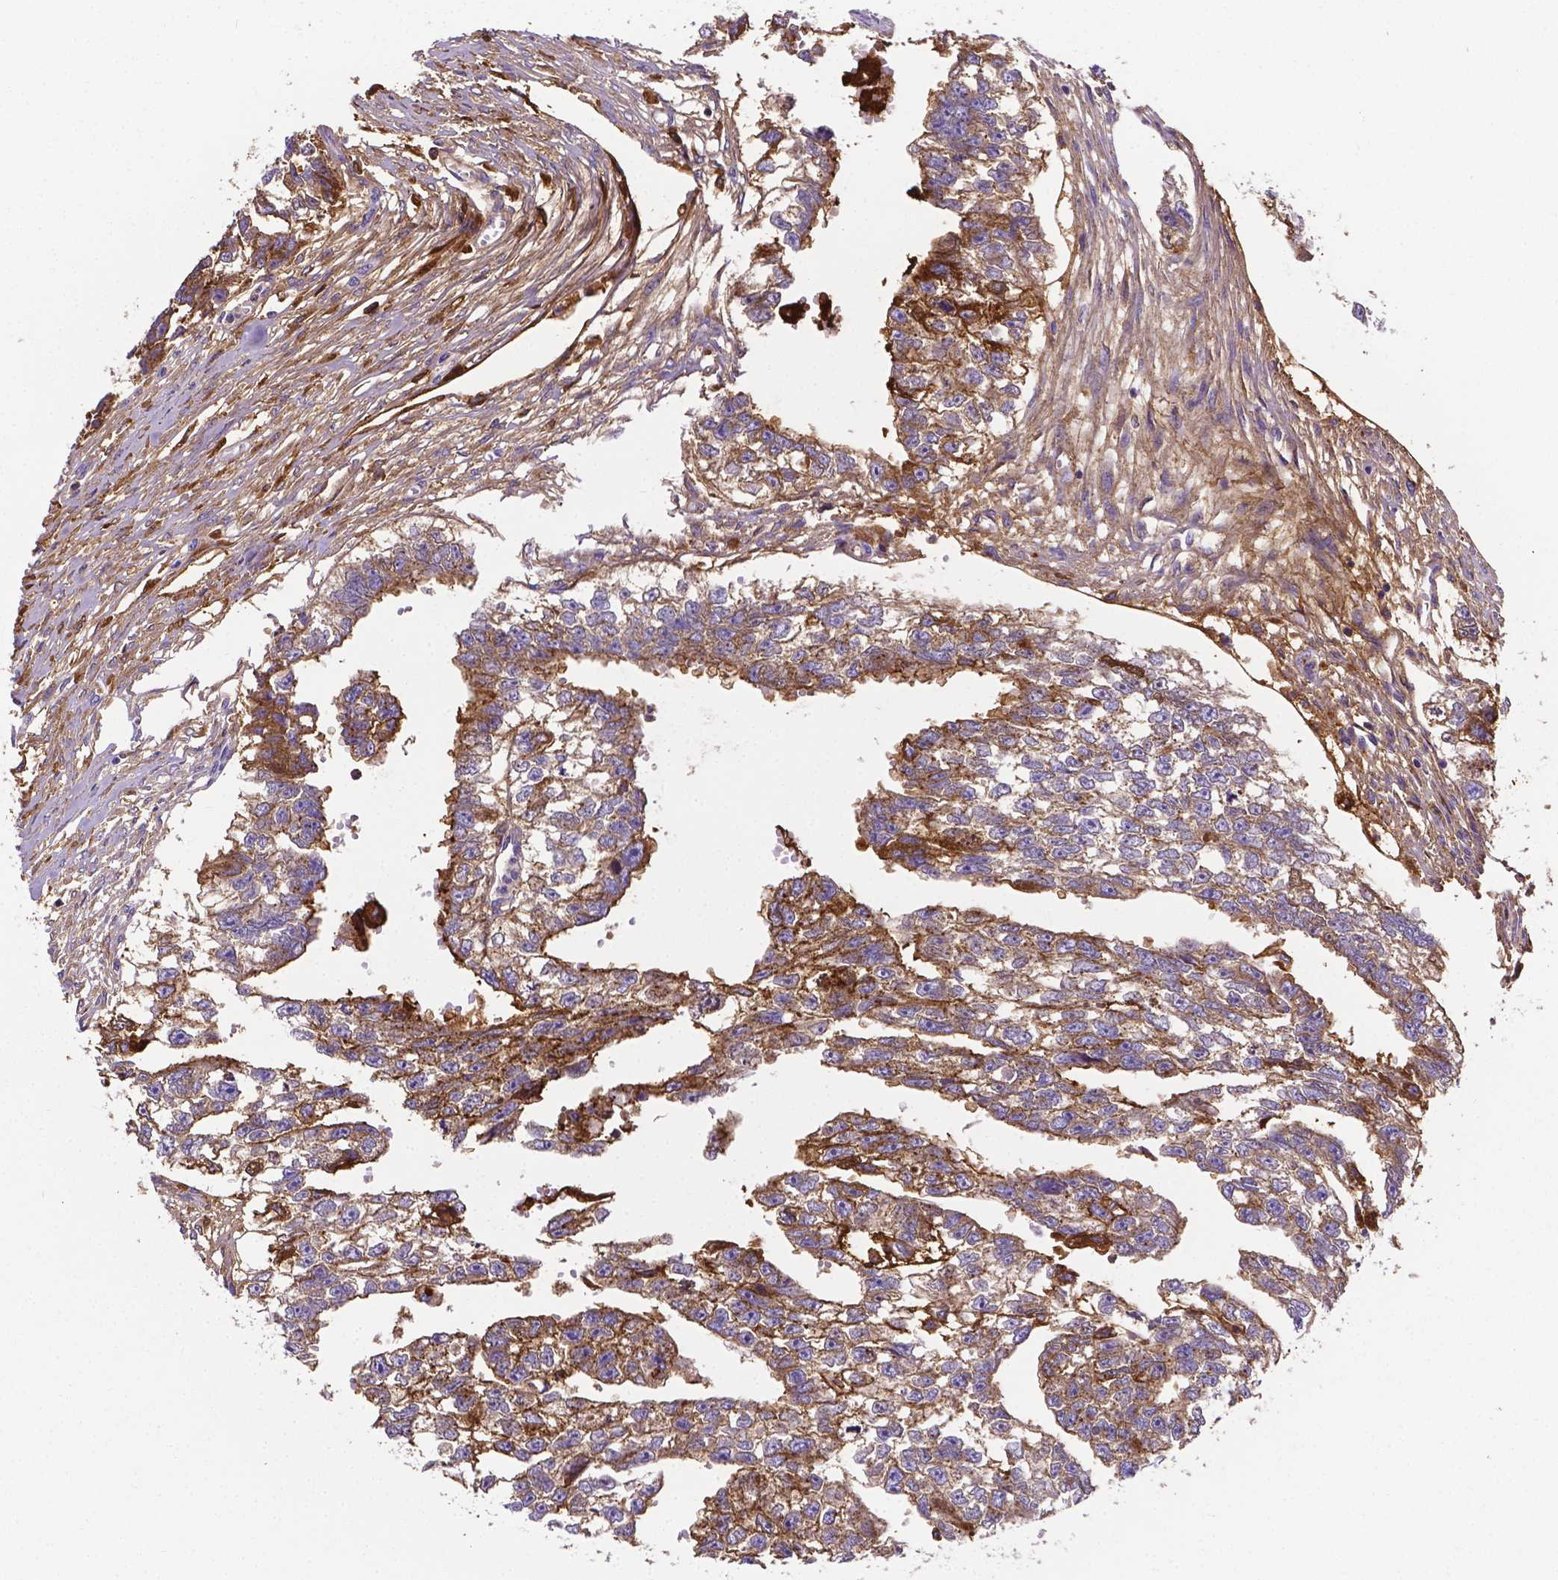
{"staining": {"intensity": "strong", "quantity": ">75%", "location": "cytoplasmic/membranous"}, "tissue": "testis cancer", "cell_type": "Tumor cells", "image_type": "cancer", "snomed": [{"axis": "morphology", "description": "Carcinoma, Embryonal, NOS"}, {"axis": "morphology", "description": "Teratoma, malignant, NOS"}, {"axis": "topography", "description": "Testis"}], "caption": "Immunohistochemistry (IHC) micrograph of neoplastic tissue: testis embryonal carcinoma stained using IHC shows high levels of strong protein expression localized specifically in the cytoplasmic/membranous of tumor cells, appearing as a cytoplasmic/membranous brown color.", "gene": "APOE", "patient": {"sex": "male", "age": 44}}